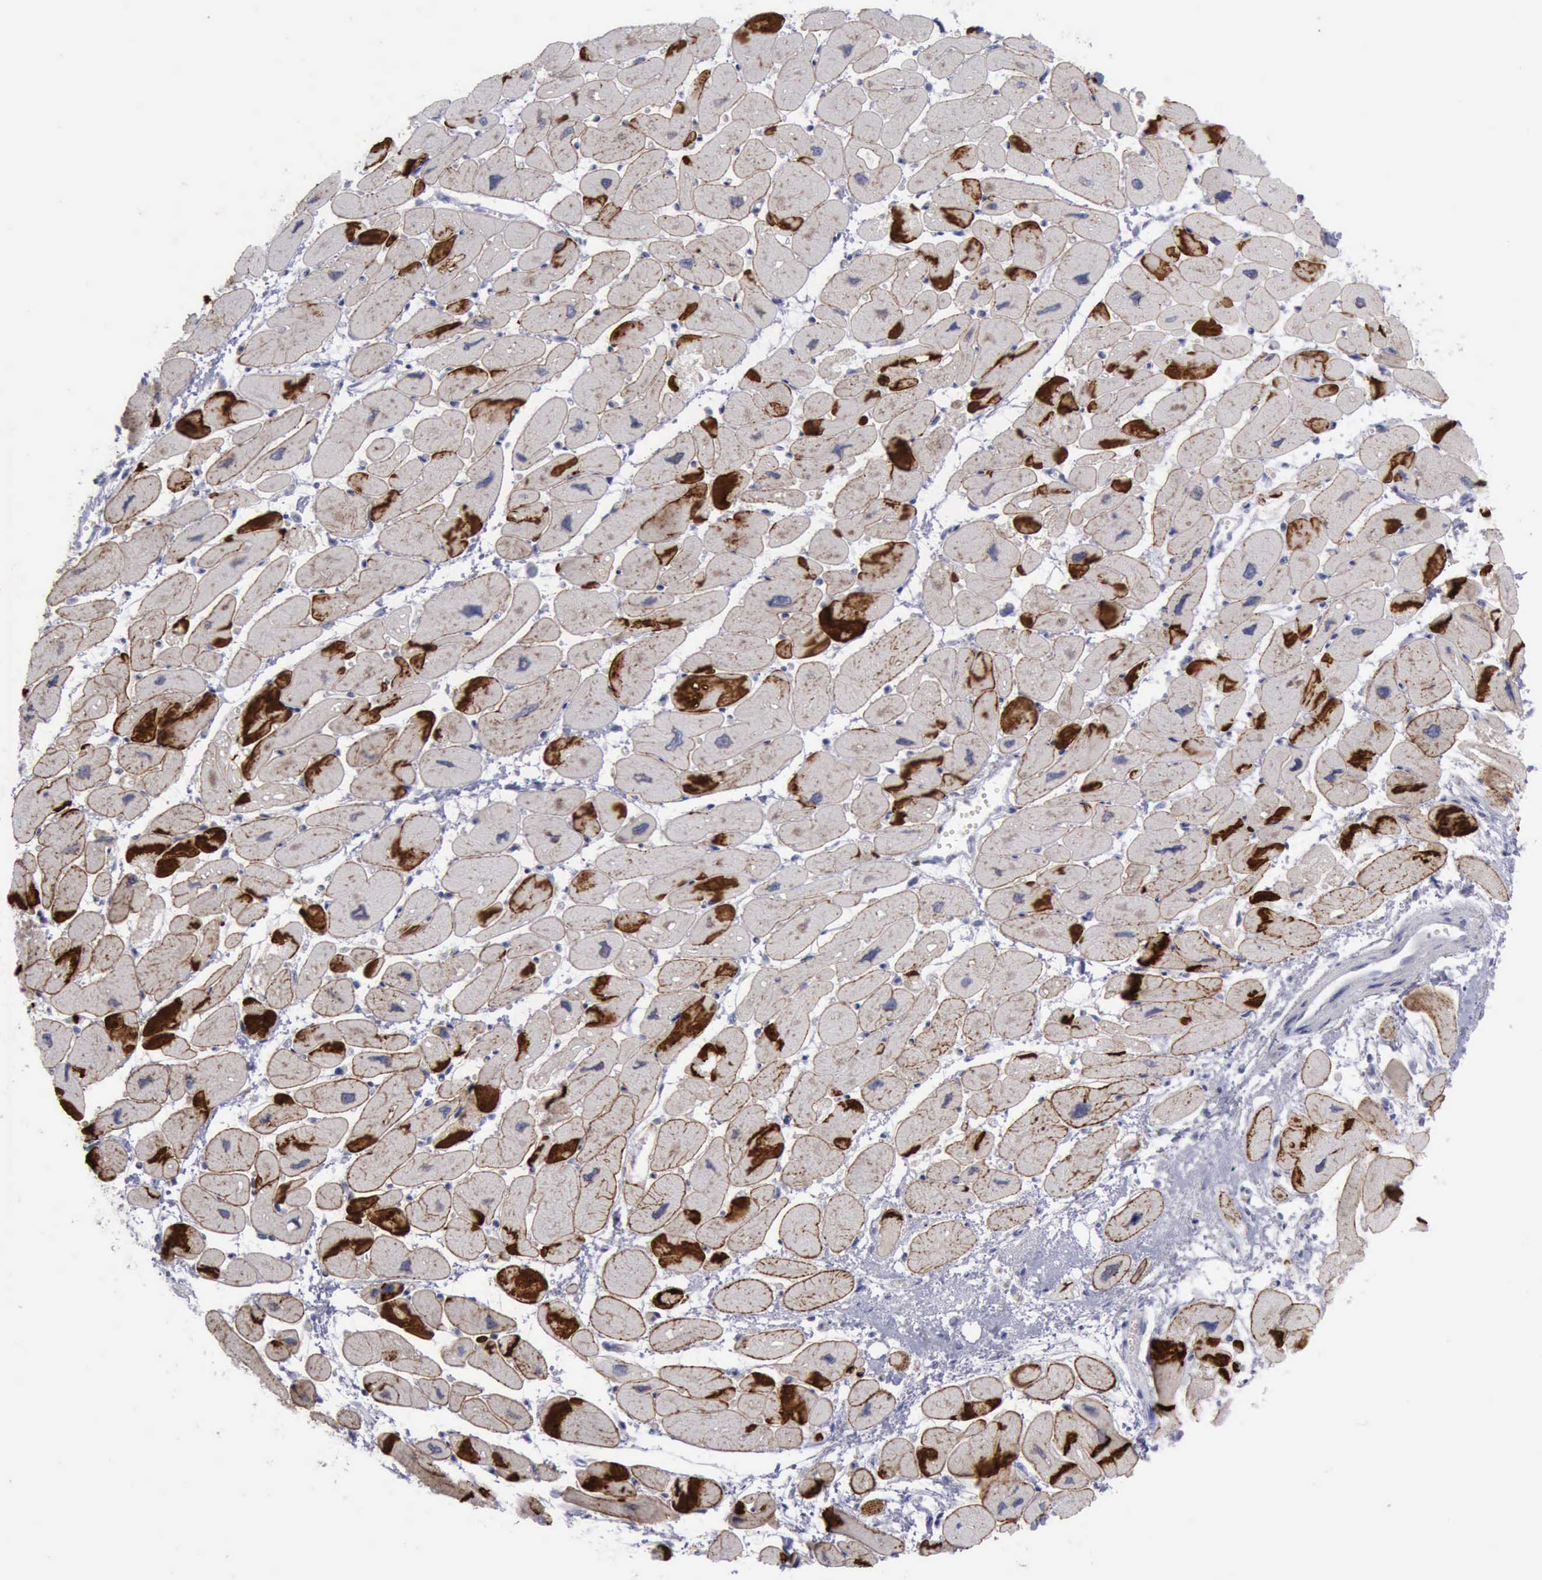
{"staining": {"intensity": "strong", "quantity": "25%-75%", "location": "cytoplasmic/membranous"}, "tissue": "heart muscle", "cell_type": "Cardiomyocytes", "image_type": "normal", "snomed": [{"axis": "morphology", "description": "Normal tissue, NOS"}, {"axis": "topography", "description": "Heart"}], "caption": "Immunohistochemistry histopathology image of normal heart muscle: human heart muscle stained using immunohistochemistry displays high levels of strong protein expression localized specifically in the cytoplasmic/membranous of cardiomyocytes, appearing as a cytoplasmic/membranous brown color.", "gene": "CDH2", "patient": {"sex": "female", "age": 54}}